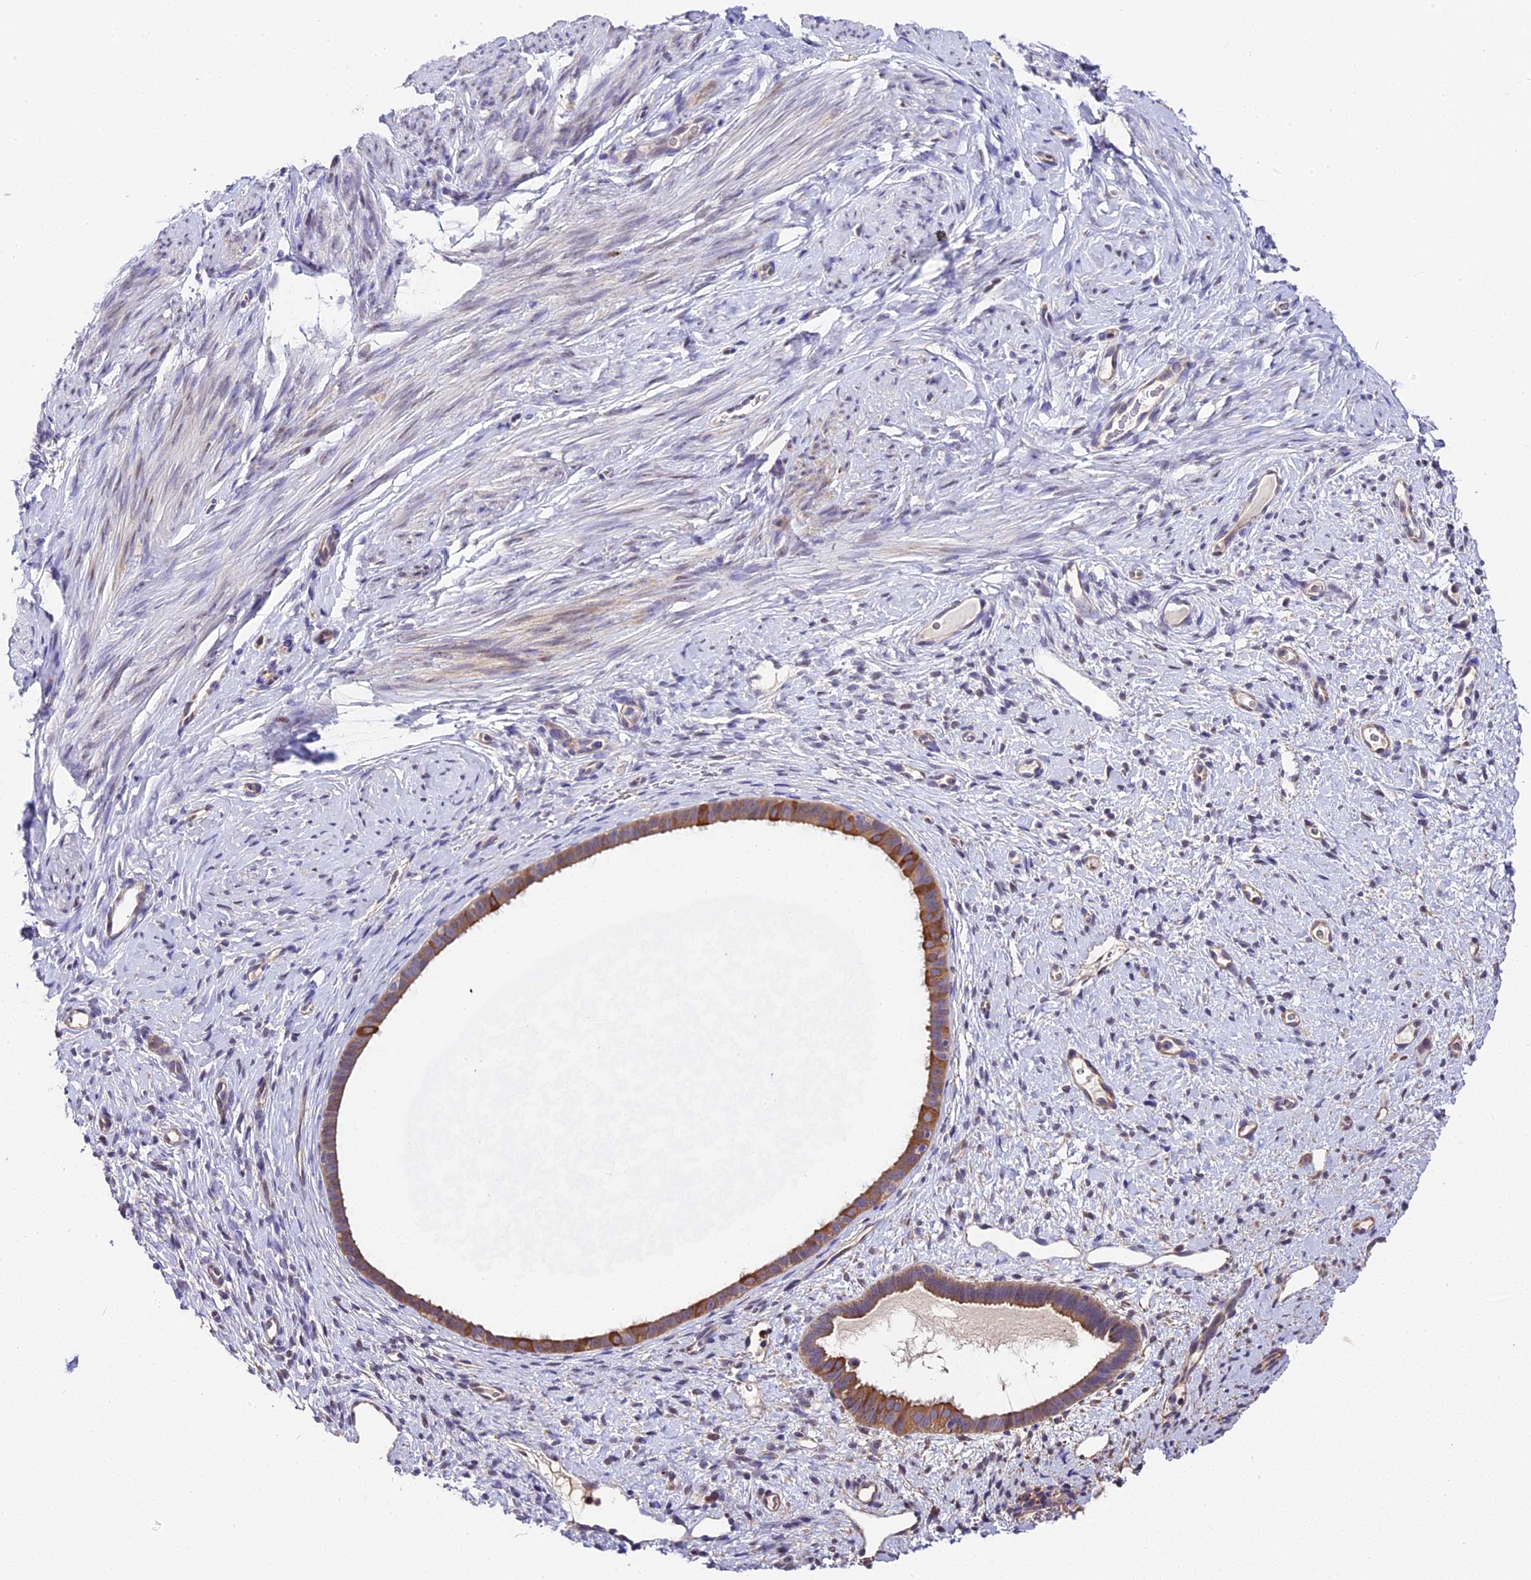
{"staining": {"intensity": "negative", "quantity": "none", "location": "none"}, "tissue": "endometrium", "cell_type": "Cells in endometrial stroma", "image_type": "normal", "snomed": [{"axis": "morphology", "description": "Normal tissue, NOS"}, {"axis": "topography", "description": "Endometrium"}], "caption": "Cells in endometrial stroma show no significant protein expression in benign endometrium. (Brightfield microscopy of DAB (3,3'-diaminobenzidine) immunohistochemistry at high magnification).", "gene": "BSCL2", "patient": {"sex": "female", "age": 65}}